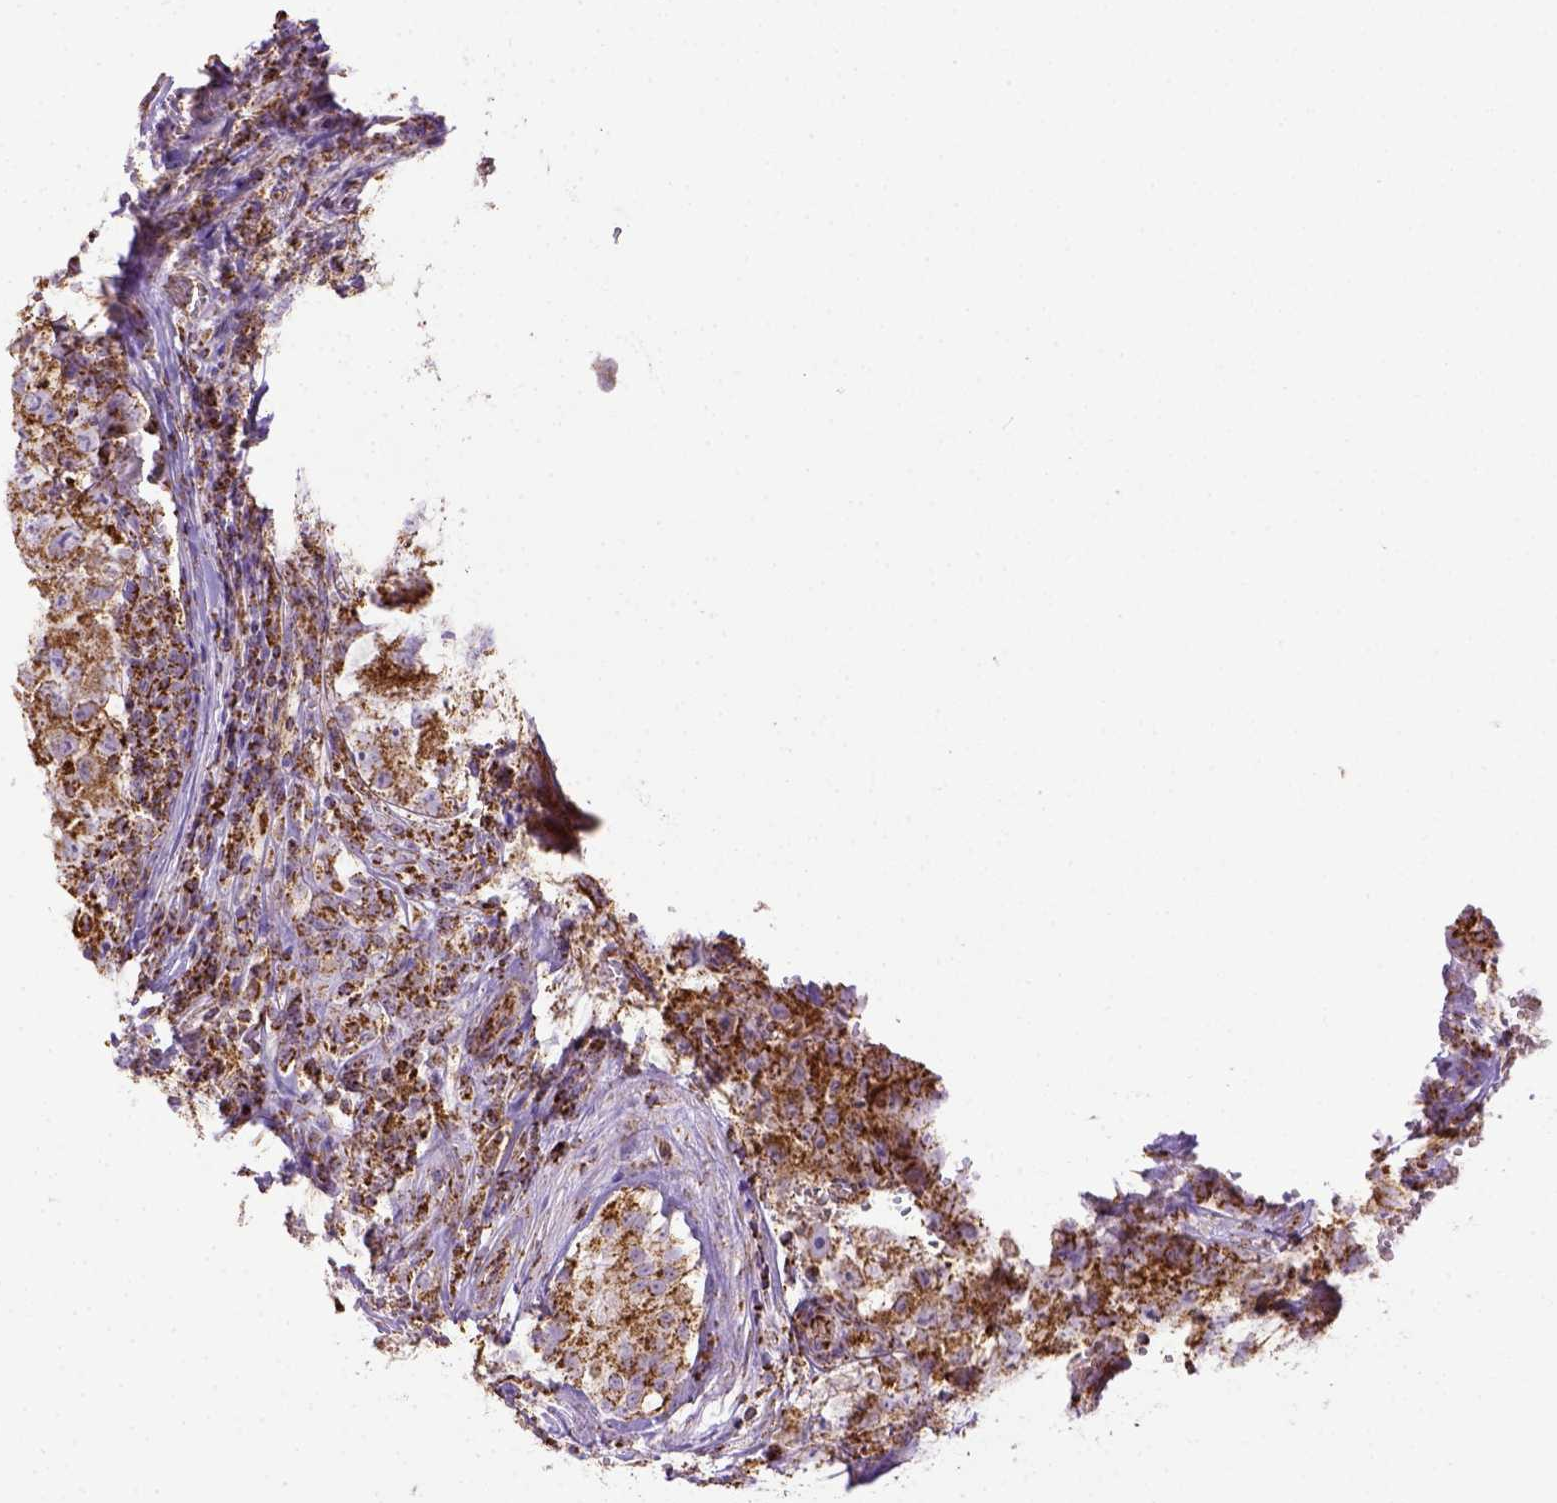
{"staining": {"intensity": "moderate", "quantity": ">75%", "location": "cytoplasmic/membranous"}, "tissue": "testis cancer", "cell_type": "Tumor cells", "image_type": "cancer", "snomed": [{"axis": "morphology", "description": "Carcinoma, Embryonal, NOS"}, {"axis": "topography", "description": "Testis"}], "caption": "A brown stain highlights moderate cytoplasmic/membranous positivity of a protein in human embryonal carcinoma (testis) tumor cells.", "gene": "MT-CO1", "patient": {"sex": "male", "age": 18}}